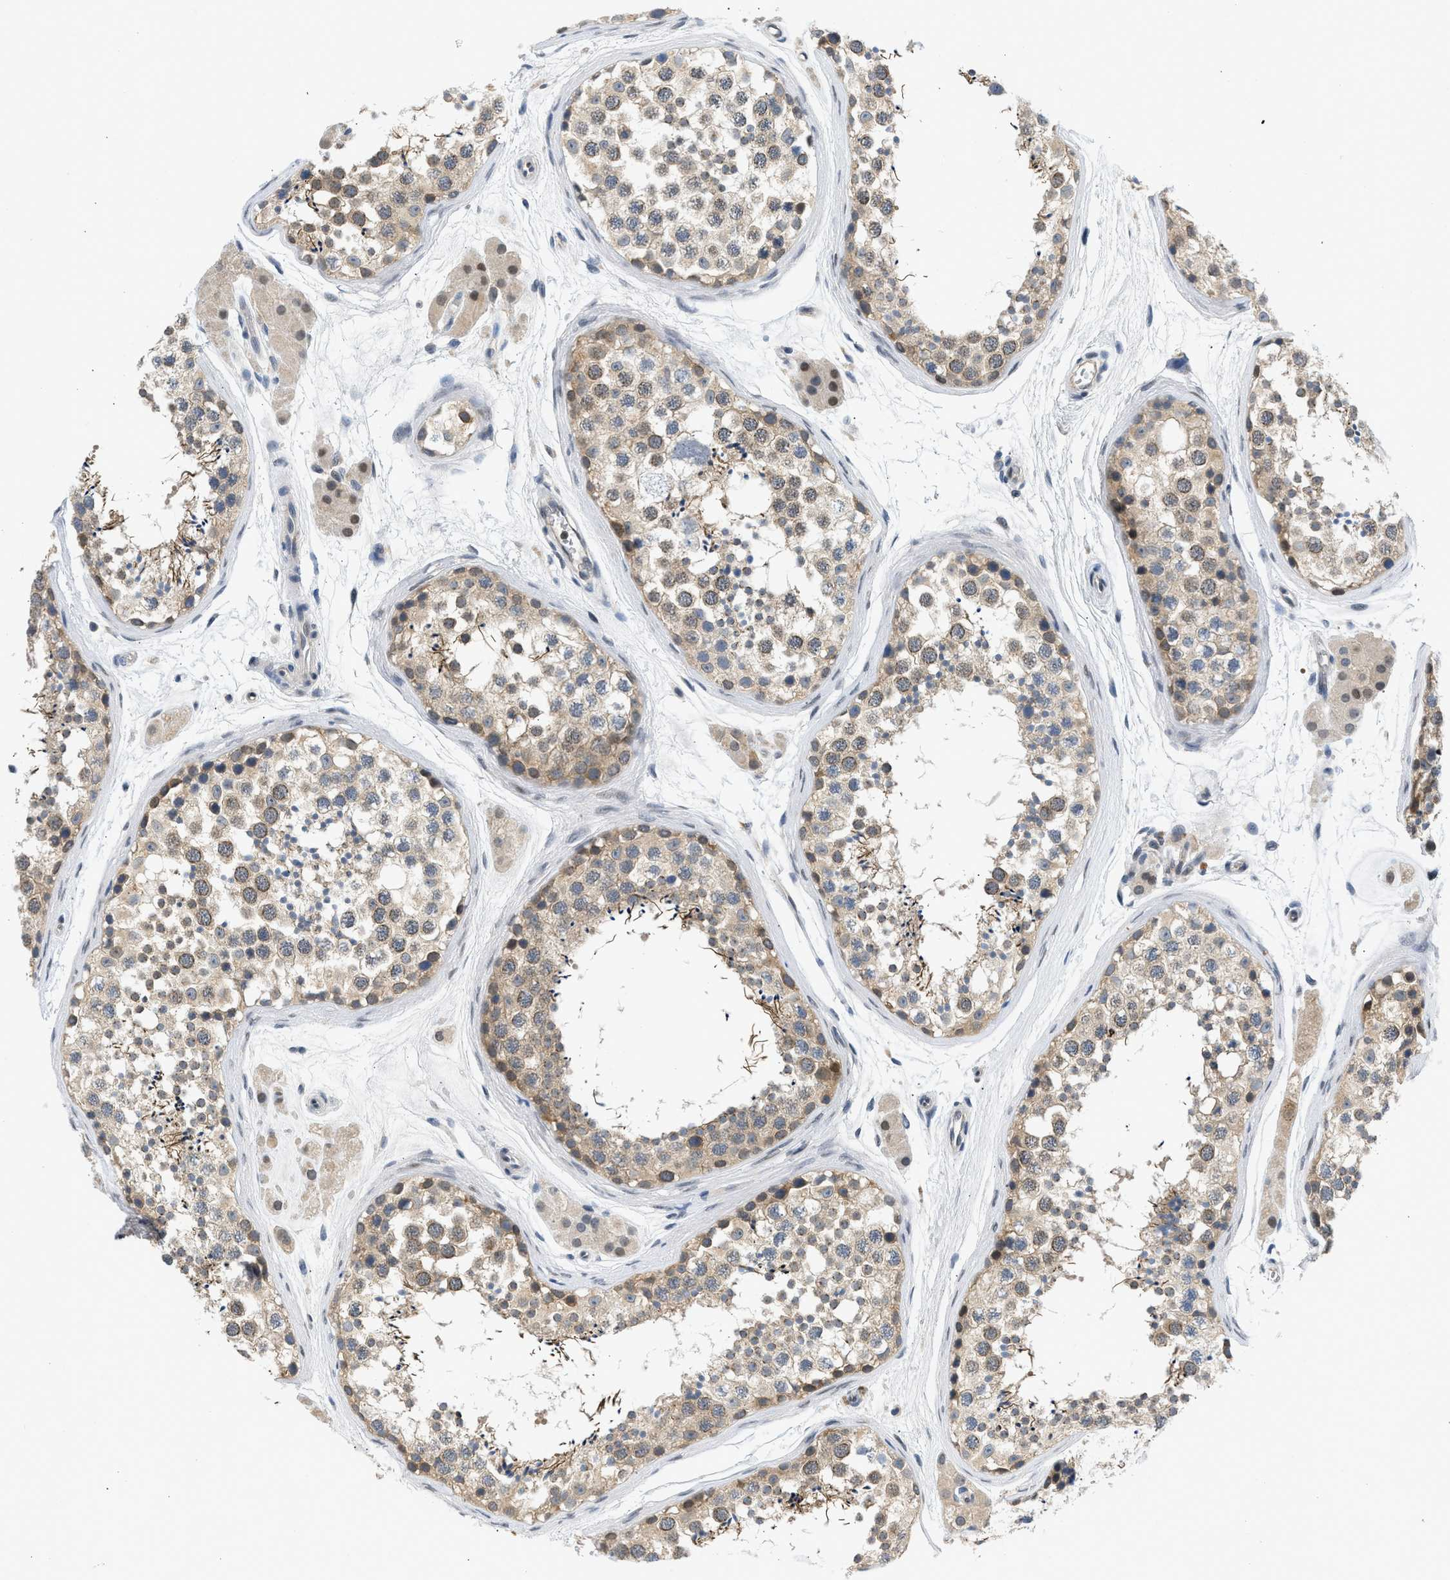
{"staining": {"intensity": "moderate", "quantity": "25%-75%", "location": "cytoplasmic/membranous"}, "tissue": "testis", "cell_type": "Cells in seminiferous ducts", "image_type": "normal", "snomed": [{"axis": "morphology", "description": "Normal tissue, NOS"}, {"axis": "topography", "description": "Testis"}], "caption": "Immunohistochemistry (IHC) of unremarkable human testis demonstrates medium levels of moderate cytoplasmic/membranous positivity in approximately 25%-75% of cells in seminiferous ducts.", "gene": "OLIG3", "patient": {"sex": "male", "age": 56}}